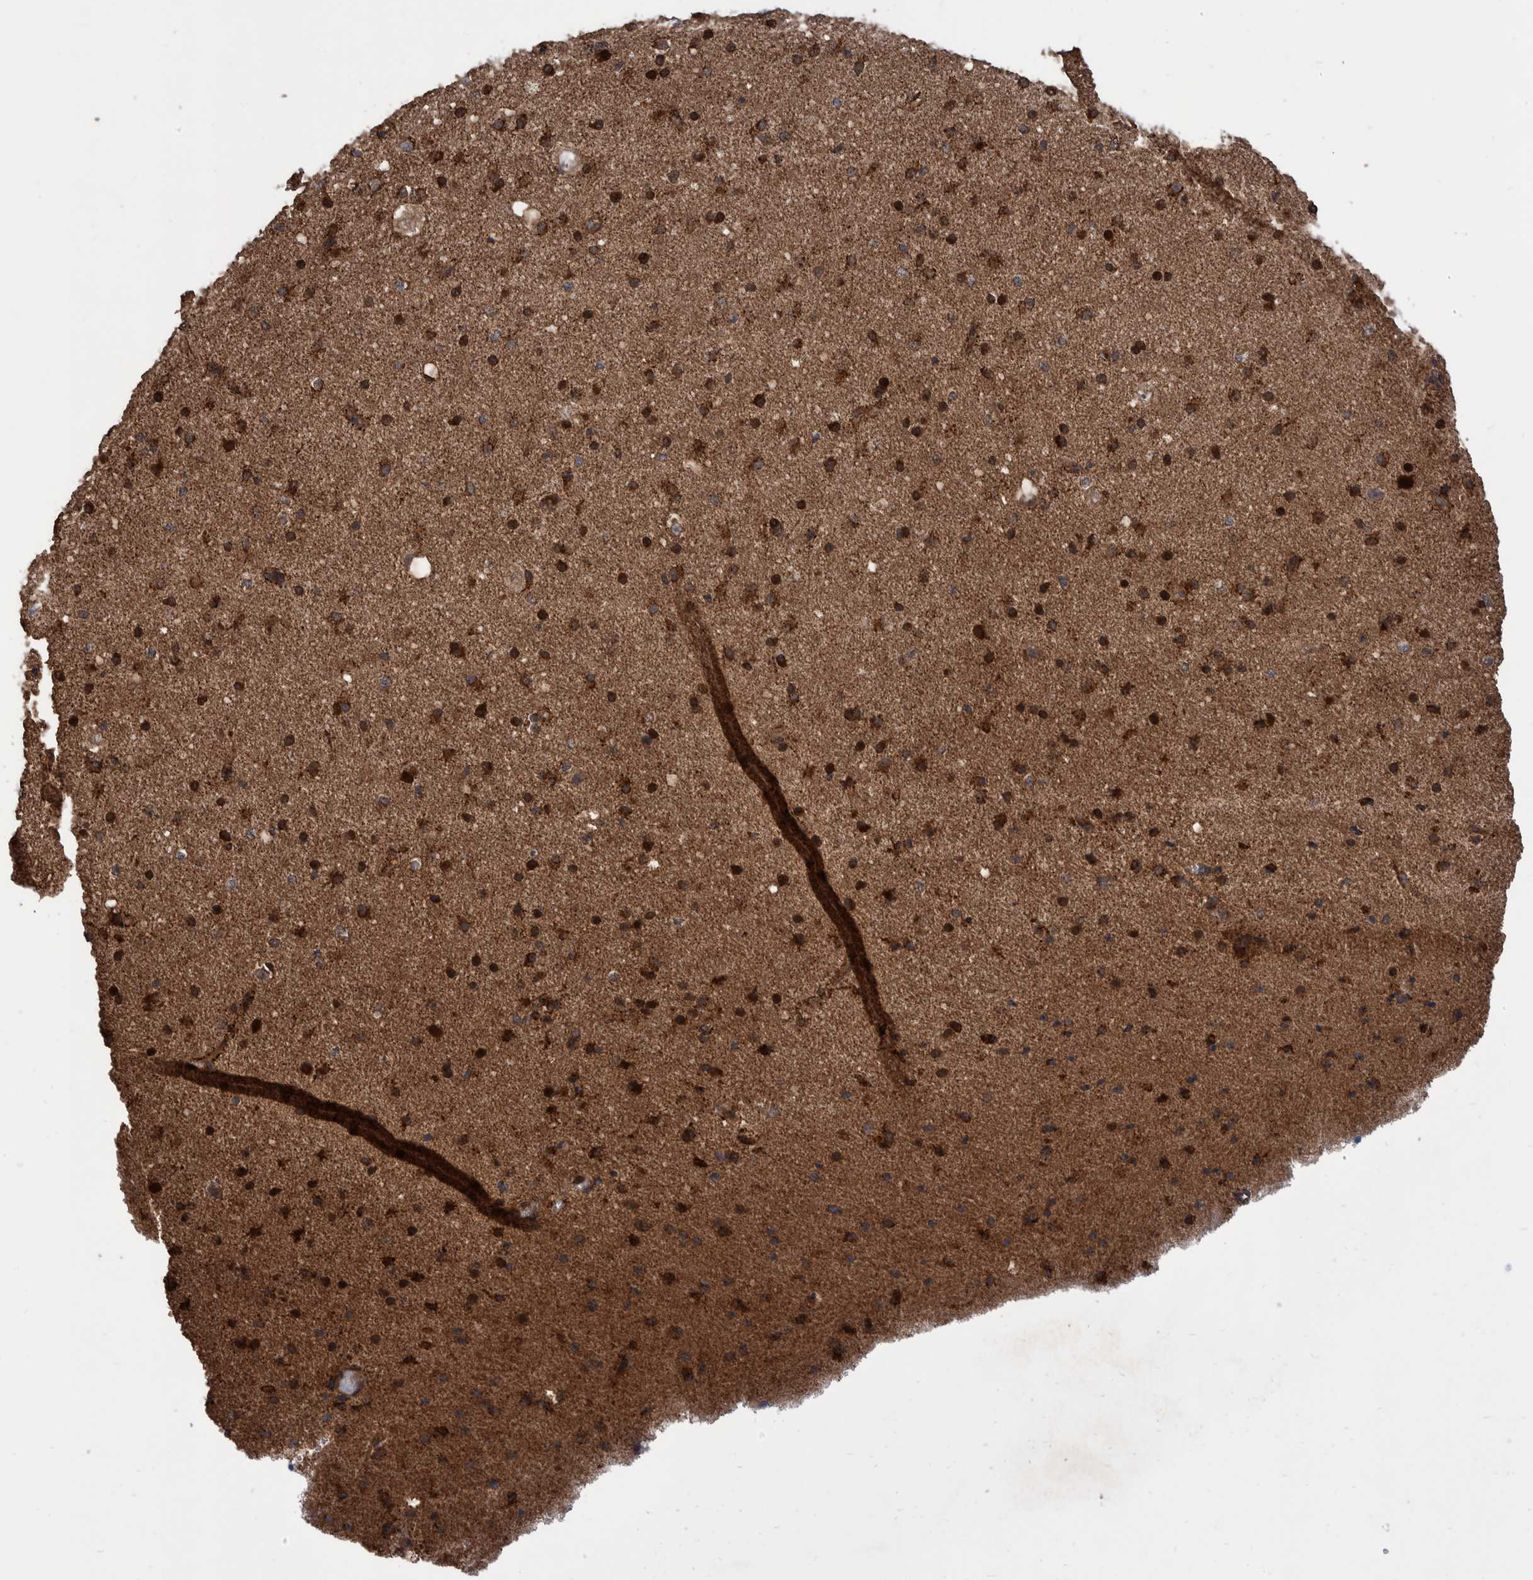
{"staining": {"intensity": "moderate", "quantity": ">75%", "location": "cytoplasmic/membranous"}, "tissue": "cerebral cortex", "cell_type": "Endothelial cells", "image_type": "normal", "snomed": [{"axis": "morphology", "description": "Normal tissue, NOS"}, {"axis": "morphology", "description": "Developmental malformation"}, {"axis": "topography", "description": "Cerebral cortex"}], "caption": "Immunohistochemistry (IHC) (DAB (3,3'-diaminobenzidine)) staining of benign human cerebral cortex displays moderate cytoplasmic/membranous protein expression in about >75% of endothelial cells.", "gene": "VBP1", "patient": {"sex": "female", "age": 30}}